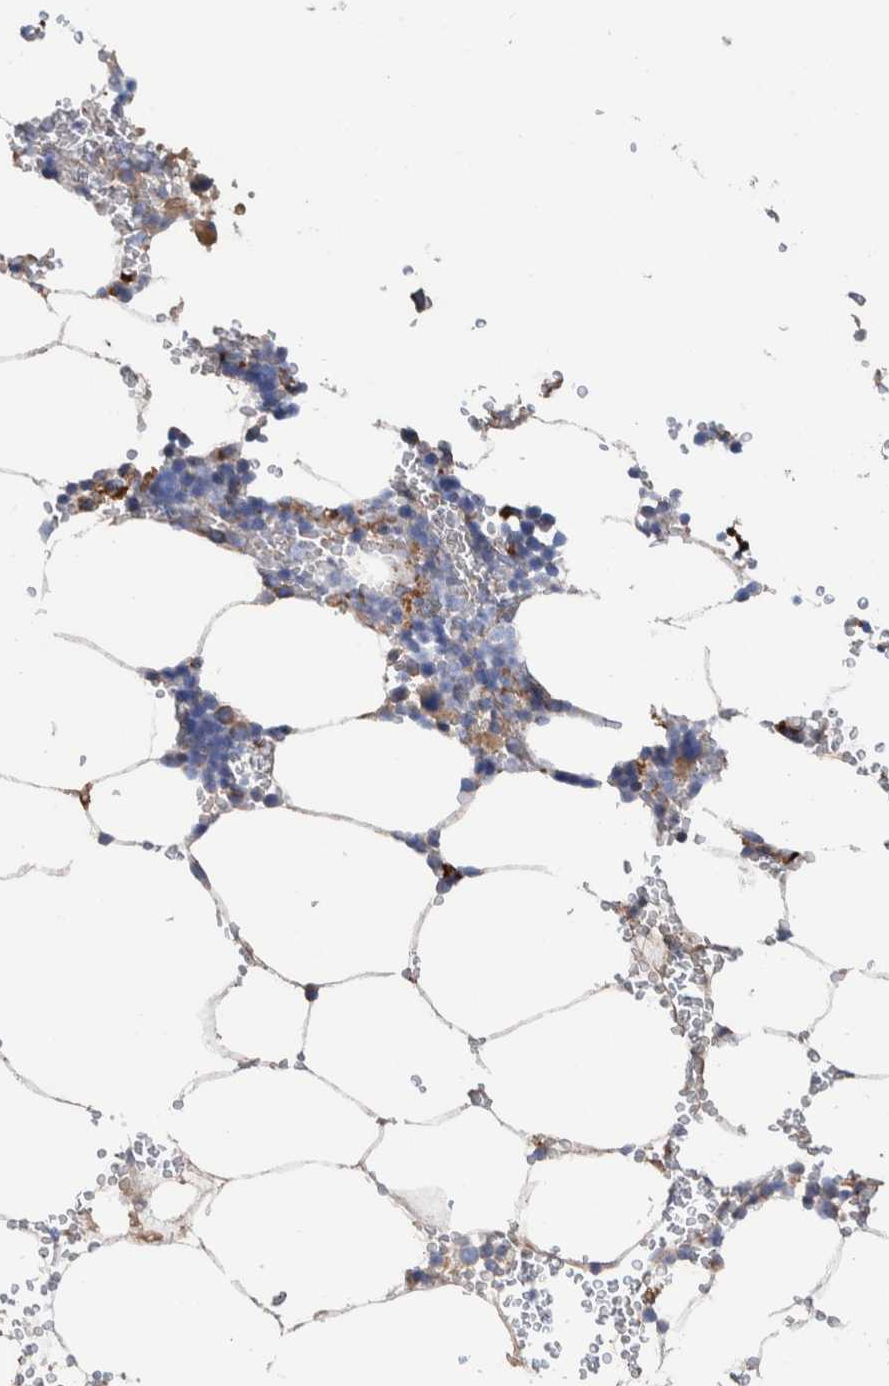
{"staining": {"intensity": "weak", "quantity": "<25%", "location": "cytoplasmic/membranous"}, "tissue": "bone marrow", "cell_type": "Hematopoietic cells", "image_type": "normal", "snomed": [{"axis": "morphology", "description": "Normal tissue, NOS"}, {"axis": "topography", "description": "Bone marrow"}], "caption": "This is an immunohistochemistry image of benign human bone marrow. There is no expression in hematopoietic cells.", "gene": "DECR1", "patient": {"sex": "male", "age": 70}}